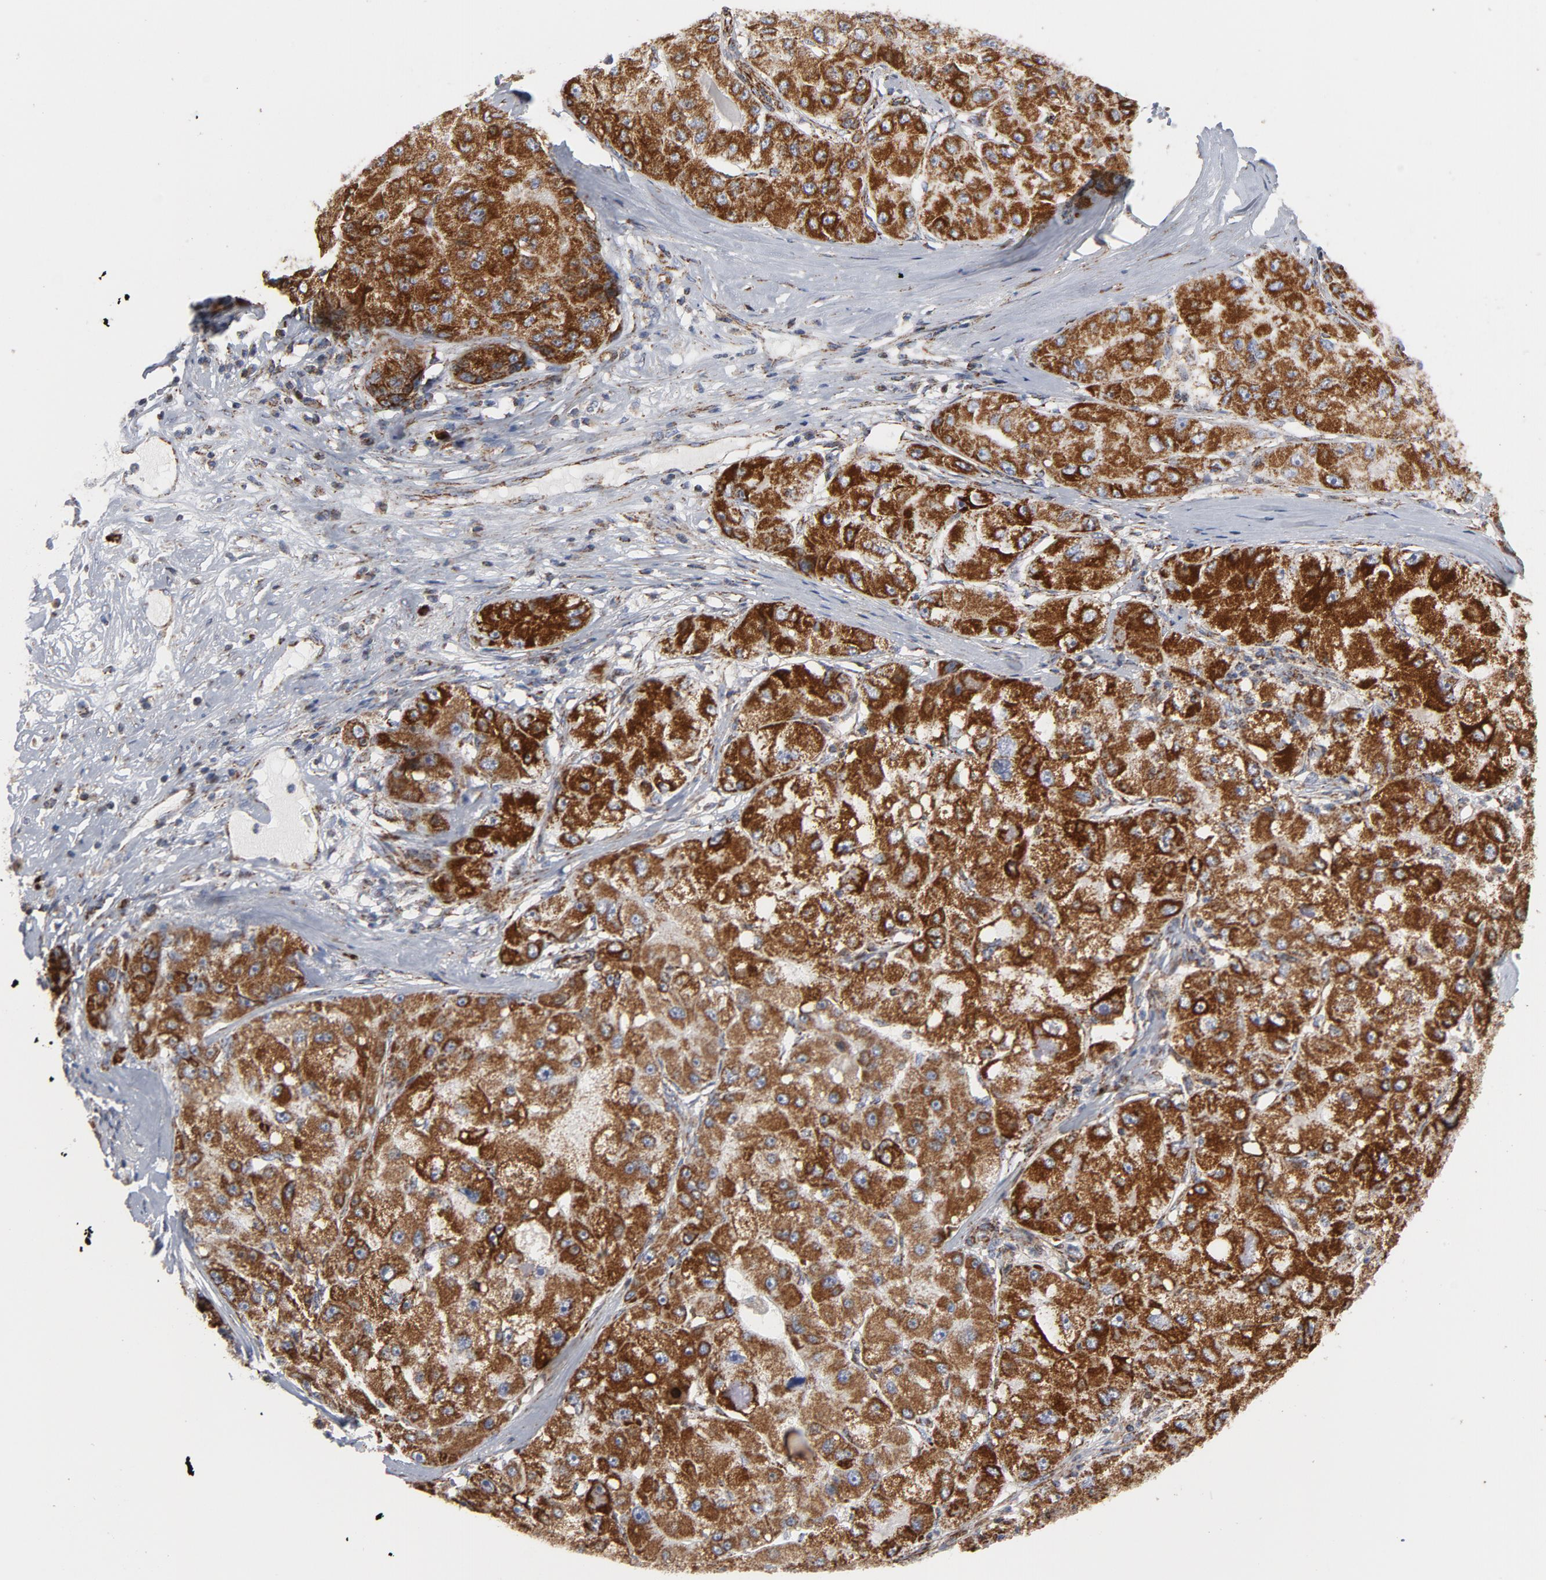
{"staining": {"intensity": "strong", "quantity": ">75%", "location": "cytoplasmic/membranous"}, "tissue": "liver cancer", "cell_type": "Tumor cells", "image_type": "cancer", "snomed": [{"axis": "morphology", "description": "Carcinoma, Hepatocellular, NOS"}, {"axis": "topography", "description": "Liver"}], "caption": "Immunohistochemical staining of human liver cancer (hepatocellular carcinoma) demonstrates high levels of strong cytoplasmic/membranous staining in approximately >75% of tumor cells.", "gene": "CYCS", "patient": {"sex": "male", "age": 80}}